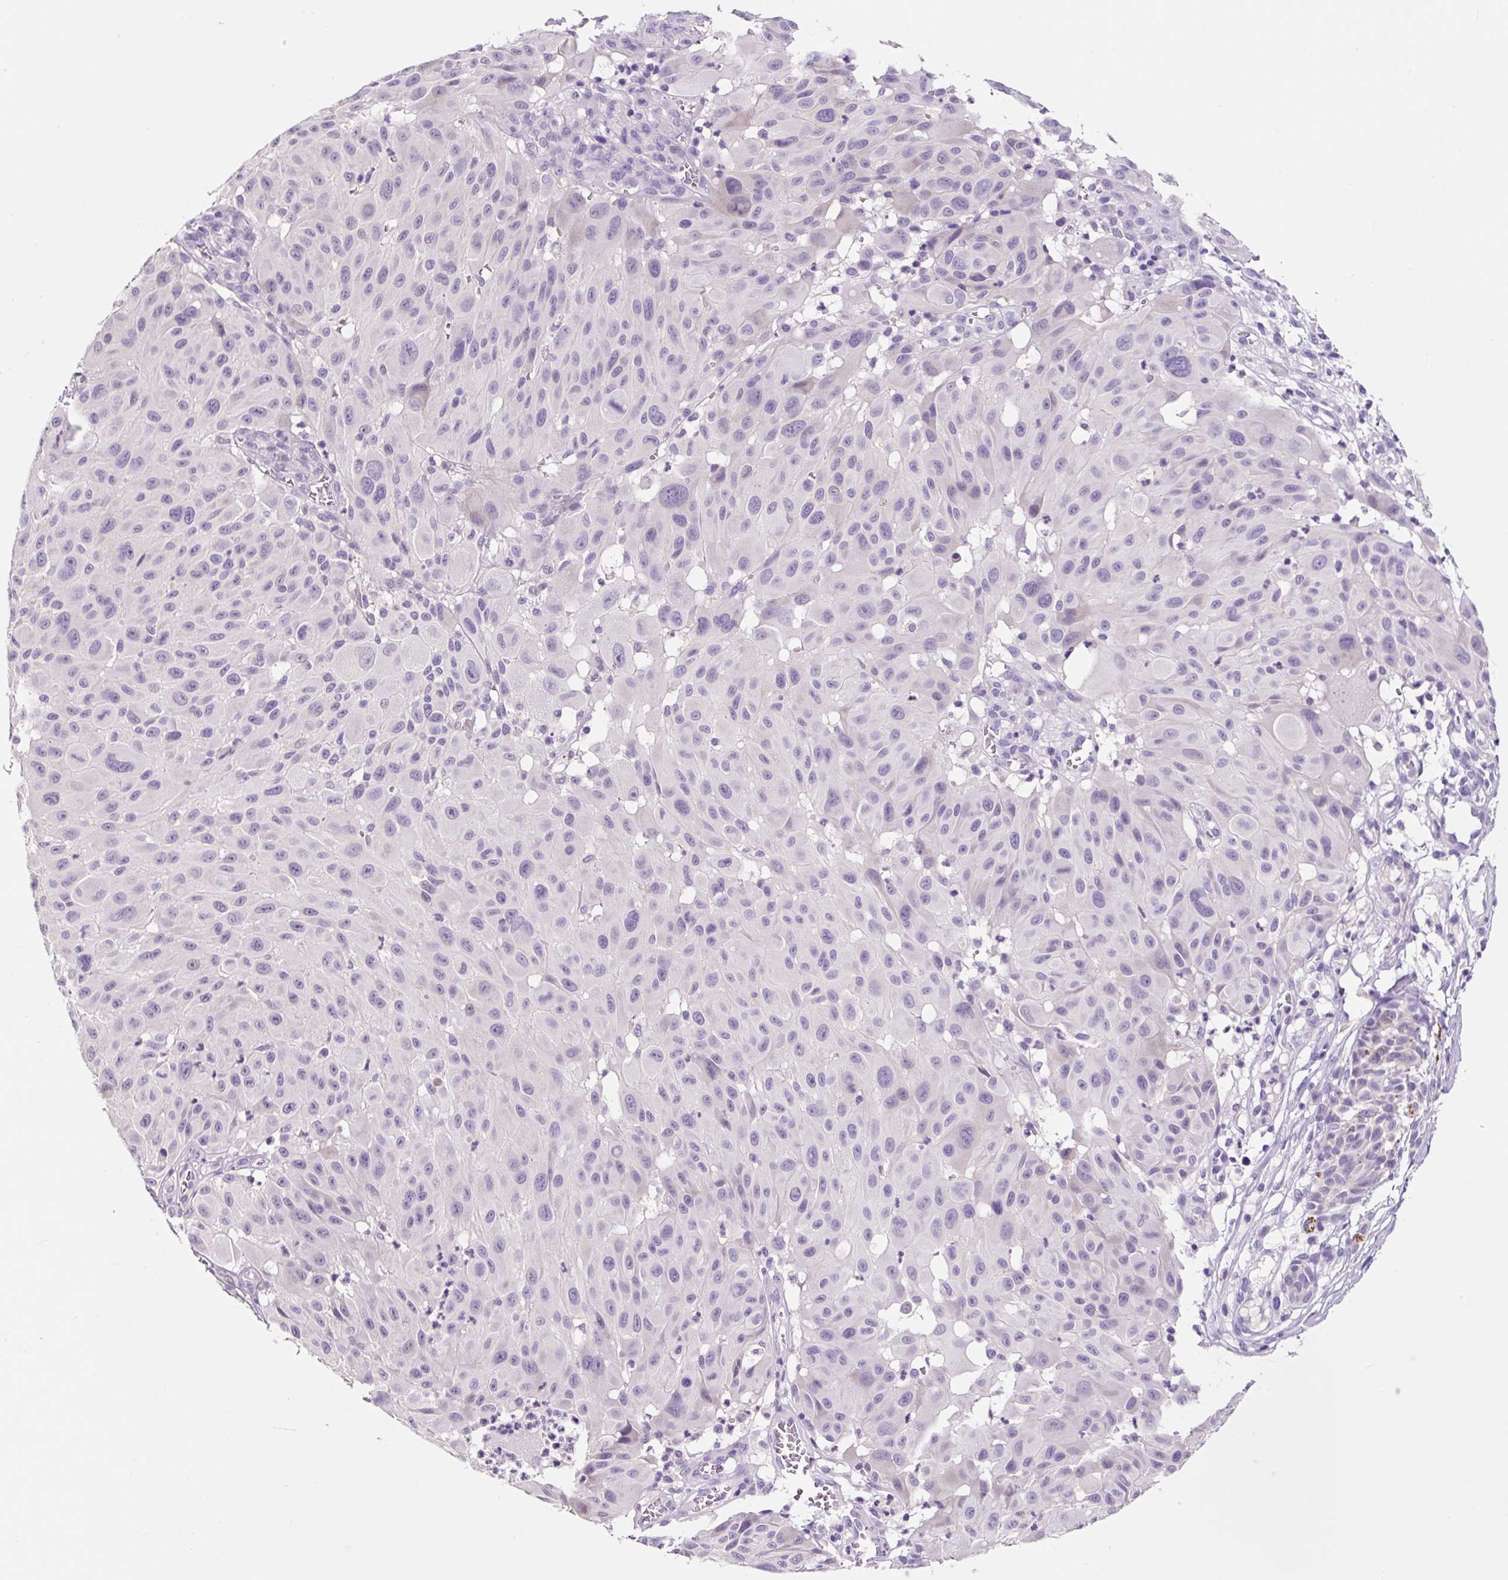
{"staining": {"intensity": "negative", "quantity": "none", "location": "none"}, "tissue": "melanoma", "cell_type": "Tumor cells", "image_type": "cancer", "snomed": [{"axis": "morphology", "description": "Malignant melanoma, NOS"}, {"axis": "topography", "description": "Skin"}], "caption": "Immunohistochemical staining of human malignant melanoma demonstrates no significant positivity in tumor cells.", "gene": "SYP", "patient": {"sex": "male", "age": 83}}